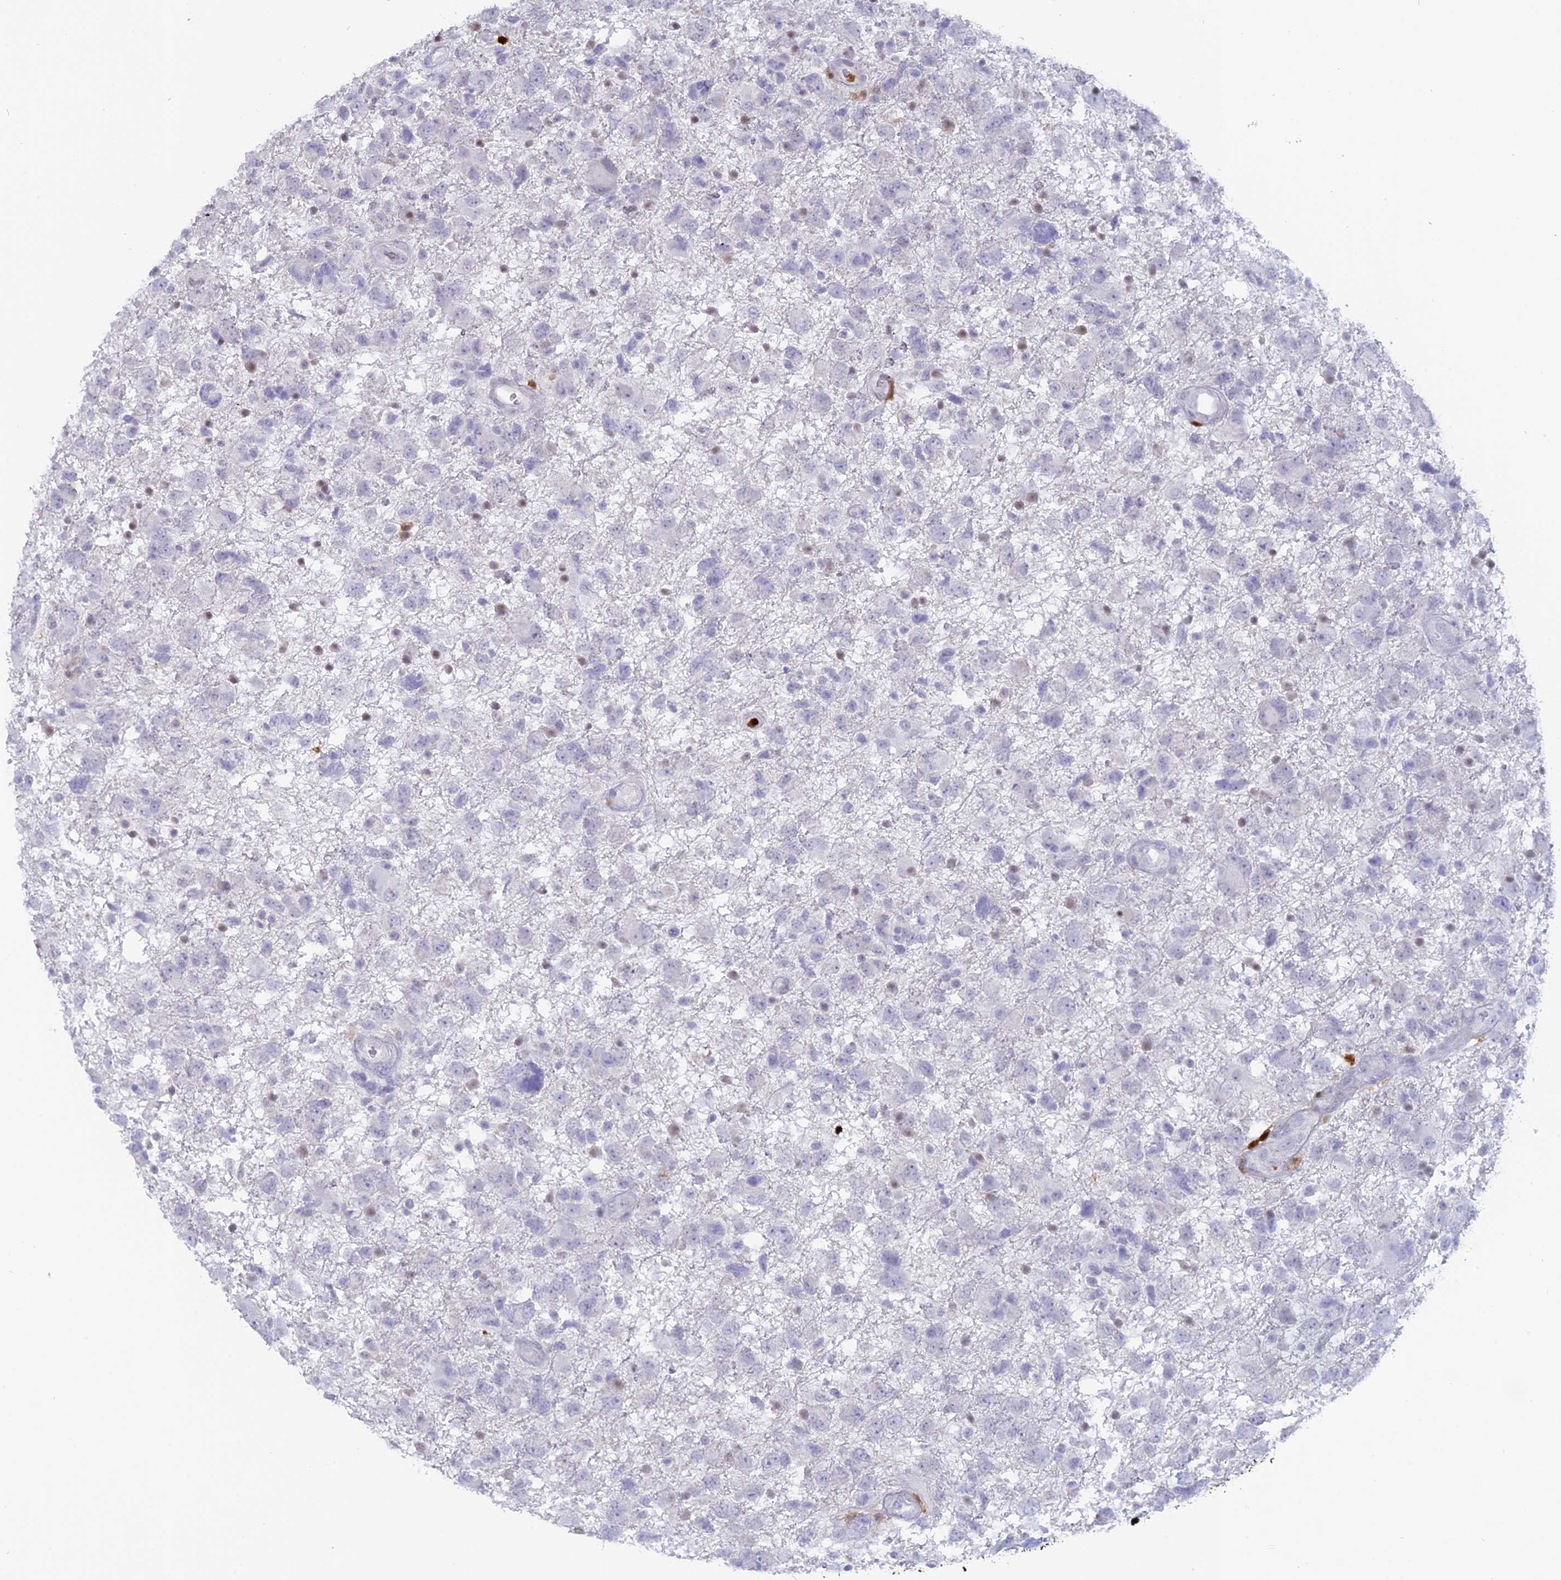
{"staining": {"intensity": "negative", "quantity": "none", "location": "none"}, "tissue": "glioma", "cell_type": "Tumor cells", "image_type": "cancer", "snomed": [{"axis": "morphology", "description": "Glioma, malignant, High grade"}, {"axis": "topography", "description": "Brain"}], "caption": "A high-resolution histopathology image shows immunohistochemistry staining of high-grade glioma (malignant), which displays no significant staining in tumor cells.", "gene": "PGBD4", "patient": {"sex": "male", "age": 61}}